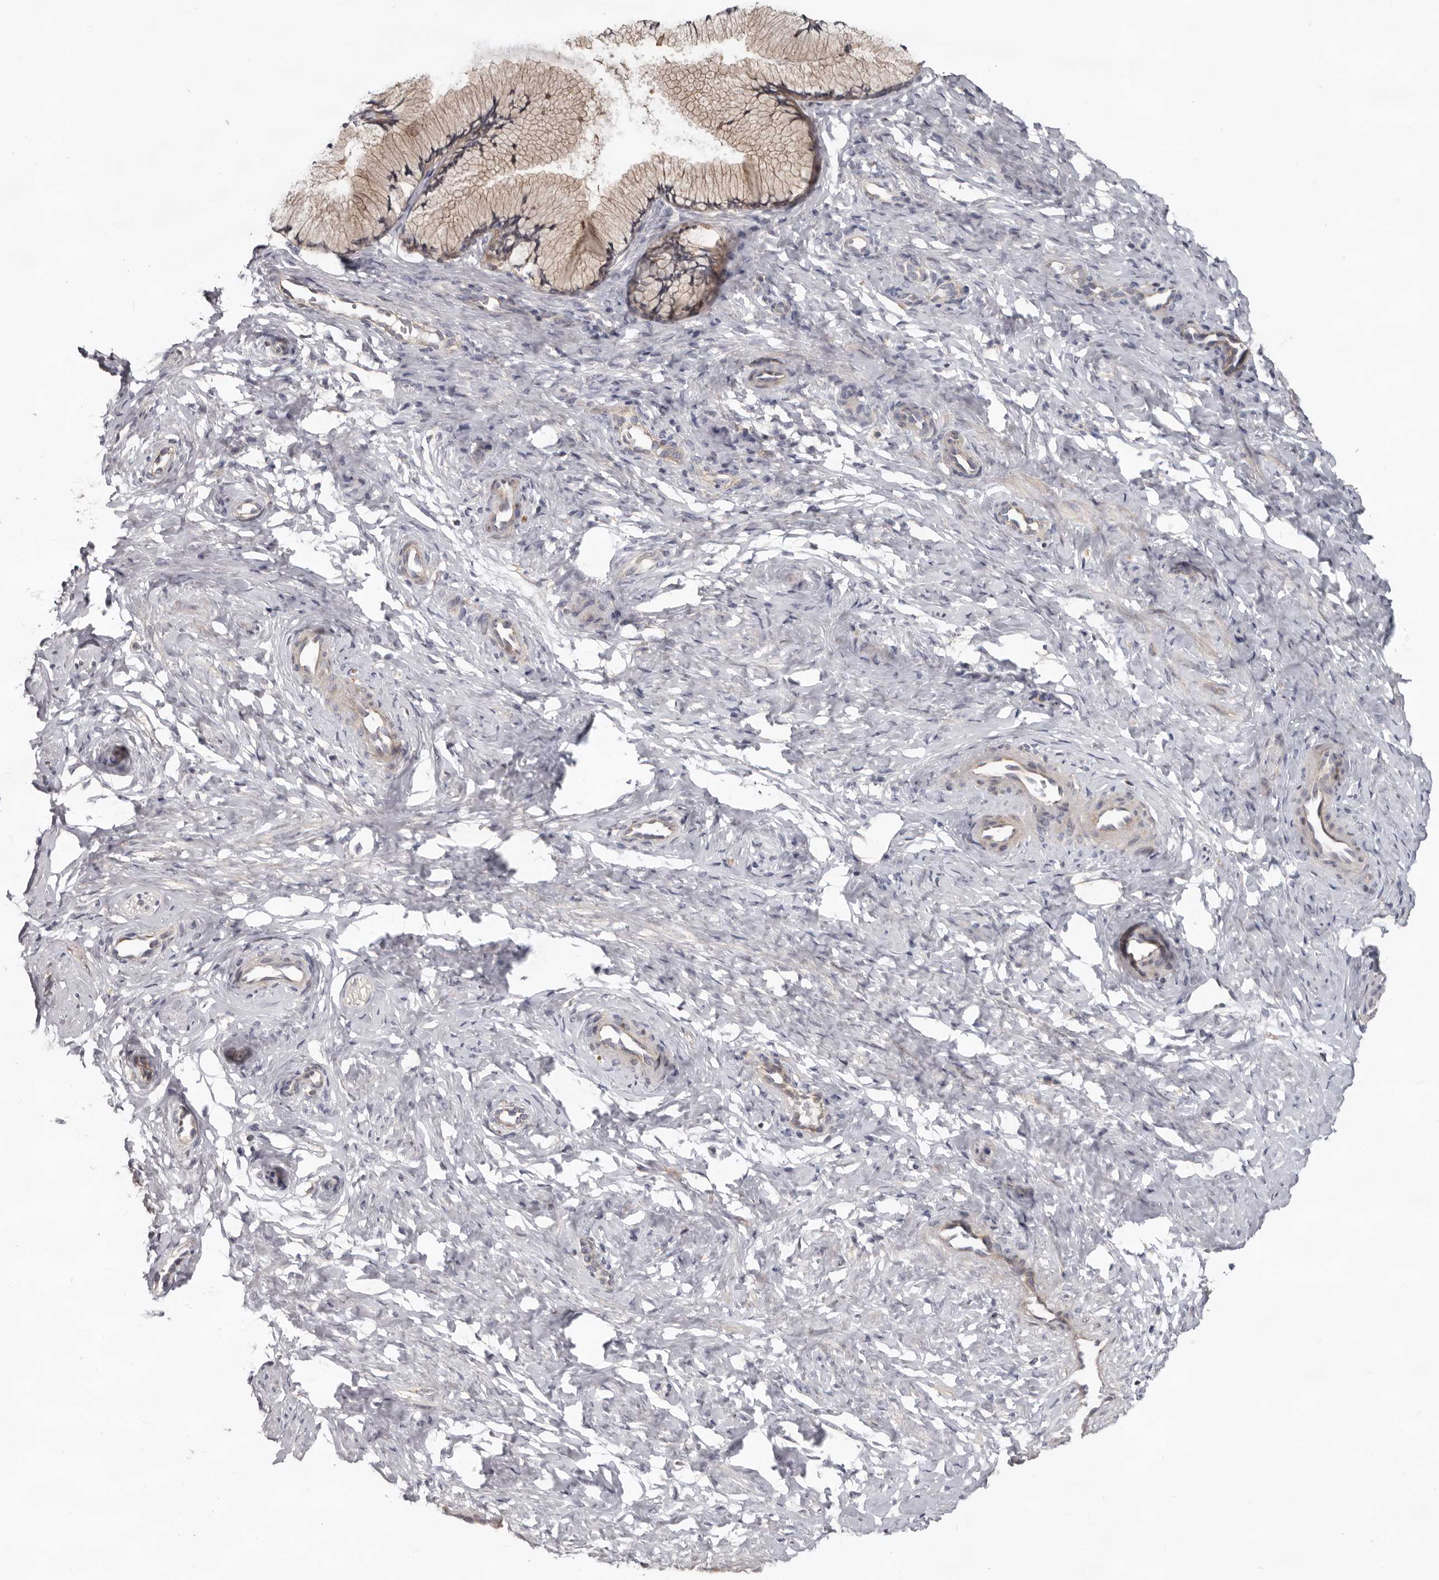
{"staining": {"intensity": "weak", "quantity": ">75%", "location": "cytoplasmic/membranous"}, "tissue": "cervix", "cell_type": "Glandular cells", "image_type": "normal", "snomed": [{"axis": "morphology", "description": "Normal tissue, NOS"}, {"axis": "topography", "description": "Cervix"}], "caption": "A high-resolution micrograph shows IHC staining of normal cervix, which exhibits weak cytoplasmic/membranous expression in approximately >75% of glandular cells. (DAB IHC with brightfield microscopy, high magnification).", "gene": "HINT3", "patient": {"sex": "female", "age": 27}}